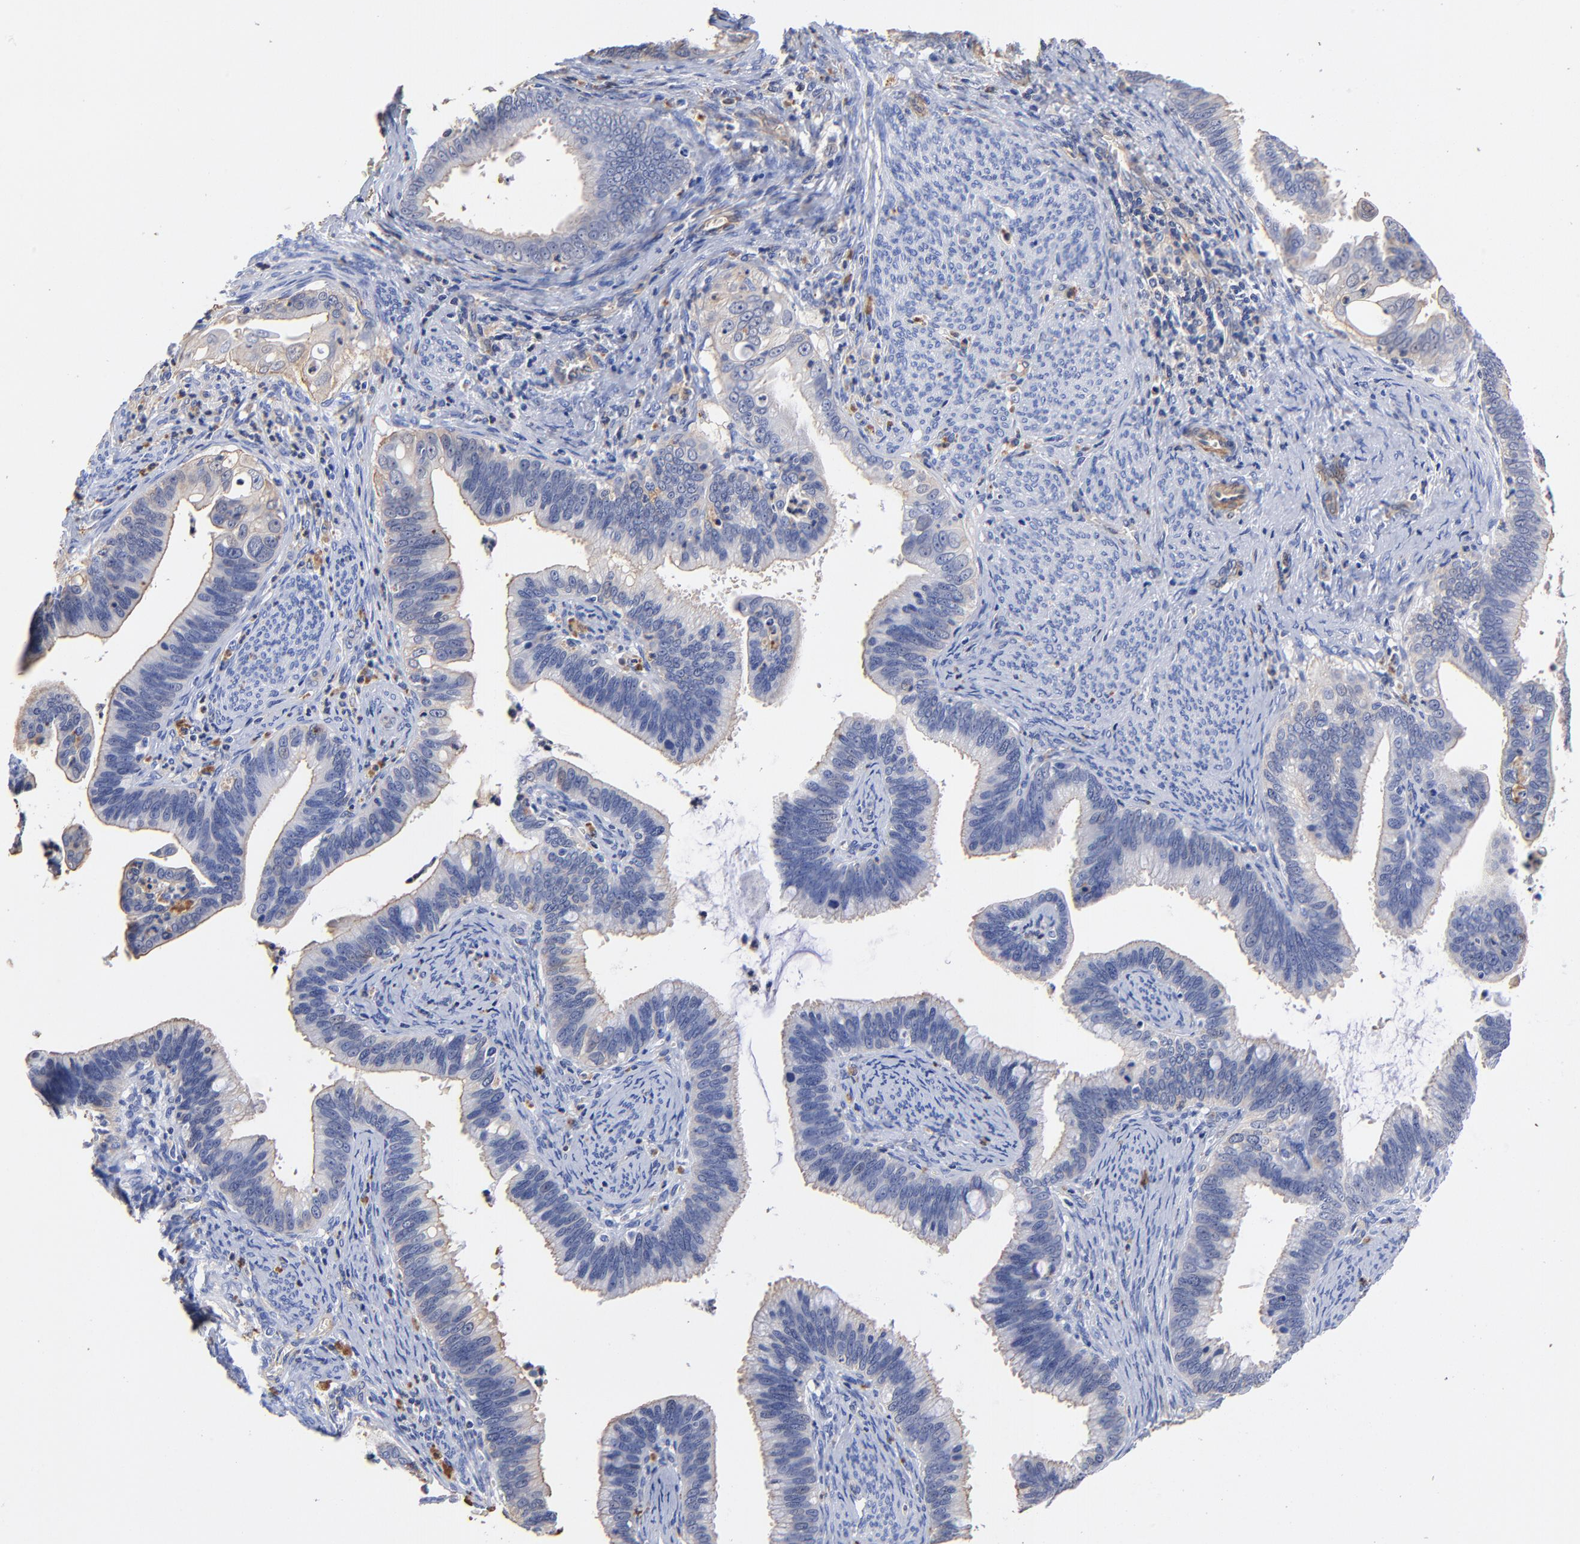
{"staining": {"intensity": "negative", "quantity": "none", "location": "none"}, "tissue": "cervical cancer", "cell_type": "Tumor cells", "image_type": "cancer", "snomed": [{"axis": "morphology", "description": "Adenocarcinoma, NOS"}, {"axis": "topography", "description": "Cervix"}], "caption": "The histopathology image displays no significant staining in tumor cells of cervical cancer.", "gene": "TAGLN2", "patient": {"sex": "female", "age": 47}}